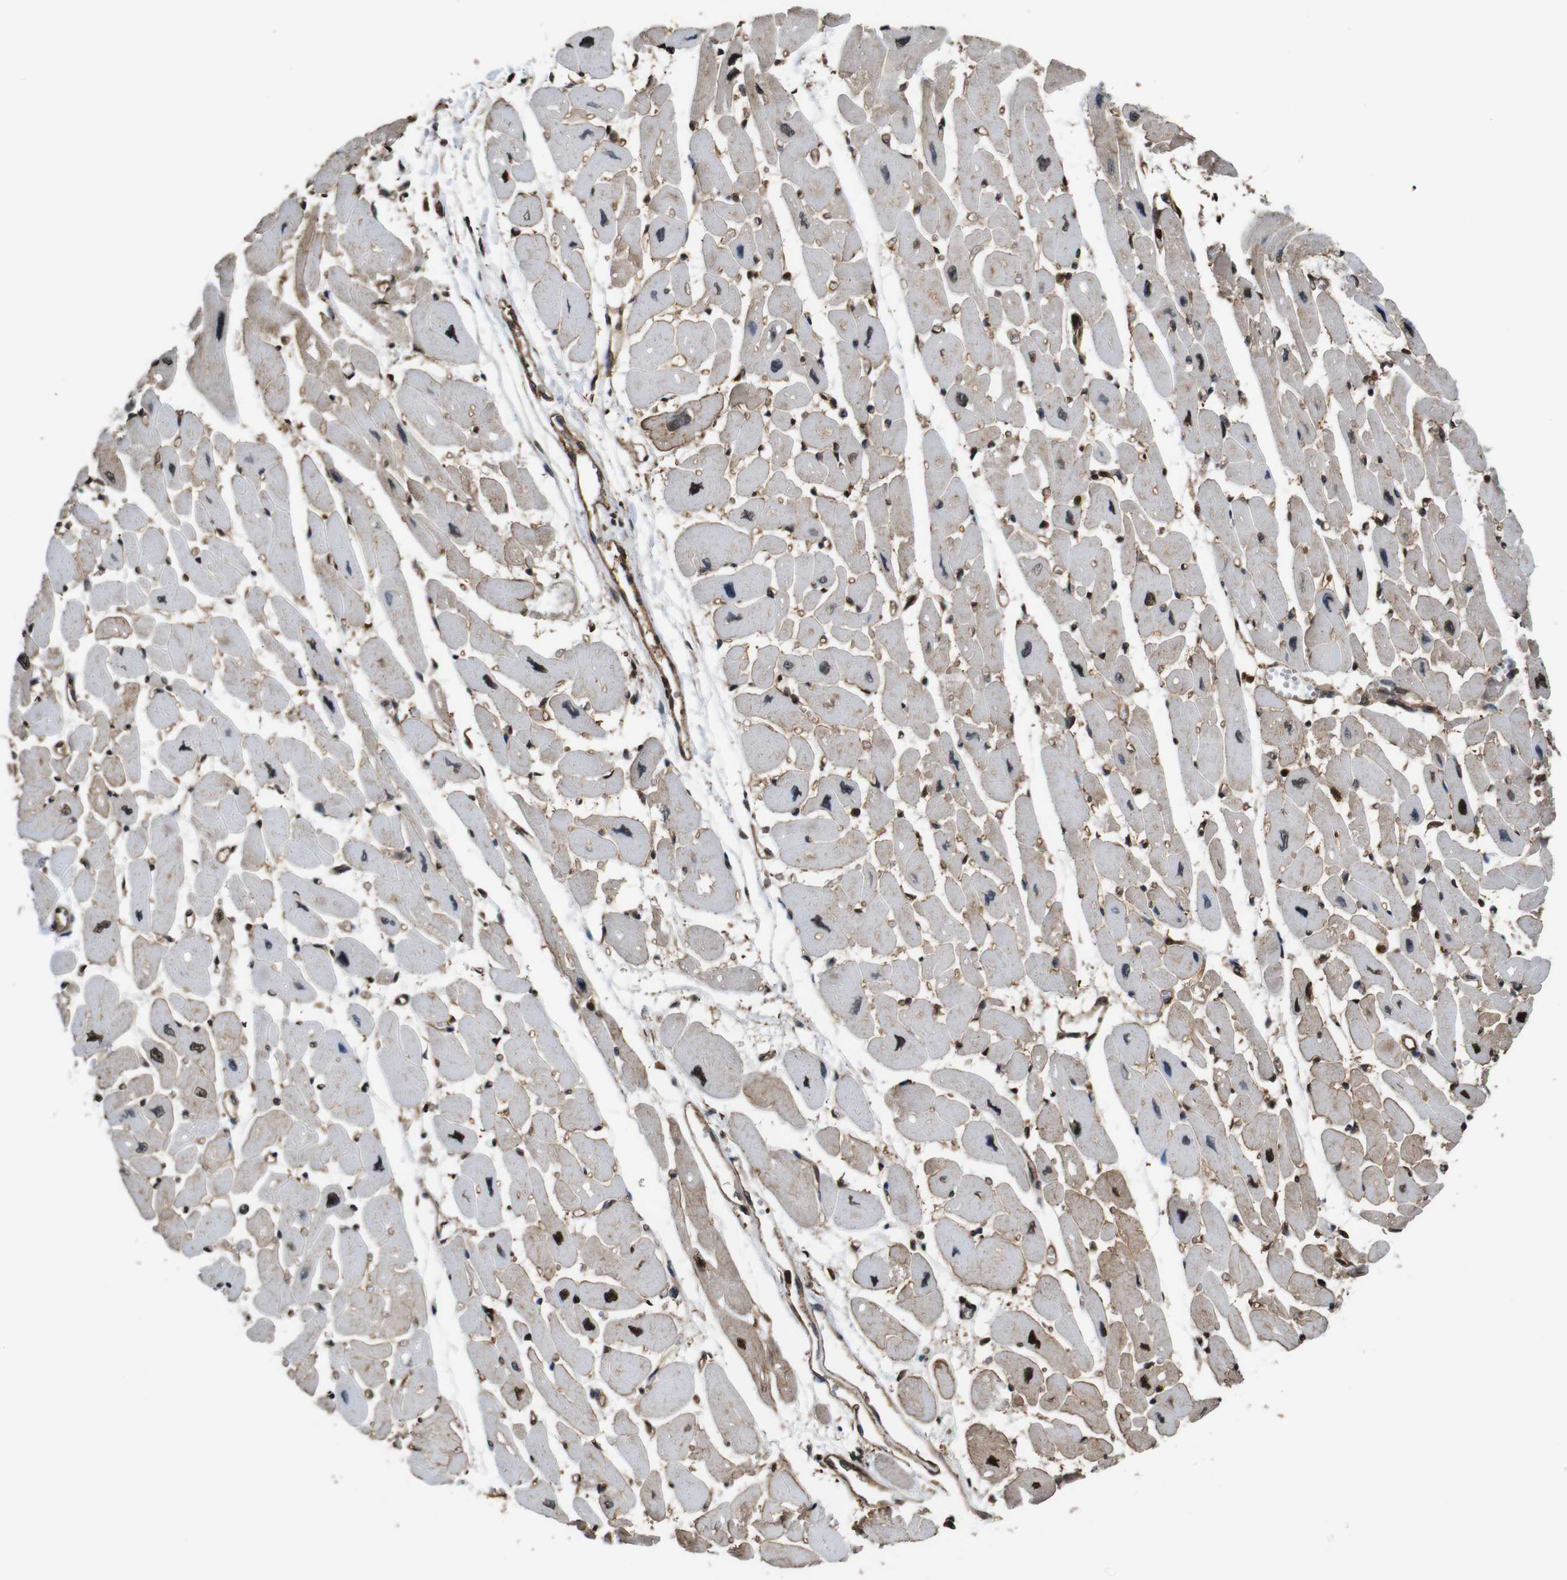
{"staining": {"intensity": "moderate", "quantity": "25%-75%", "location": "cytoplasmic/membranous,nuclear"}, "tissue": "heart muscle", "cell_type": "Cardiomyocytes", "image_type": "normal", "snomed": [{"axis": "morphology", "description": "Normal tissue, NOS"}, {"axis": "topography", "description": "Heart"}], "caption": "Heart muscle stained with immunohistochemistry (IHC) displays moderate cytoplasmic/membranous,nuclear expression in approximately 25%-75% of cardiomyocytes. The staining was performed using DAB, with brown indicating positive protein expression. Nuclei are stained blue with hematoxylin.", "gene": "VCP", "patient": {"sex": "female", "age": 54}}